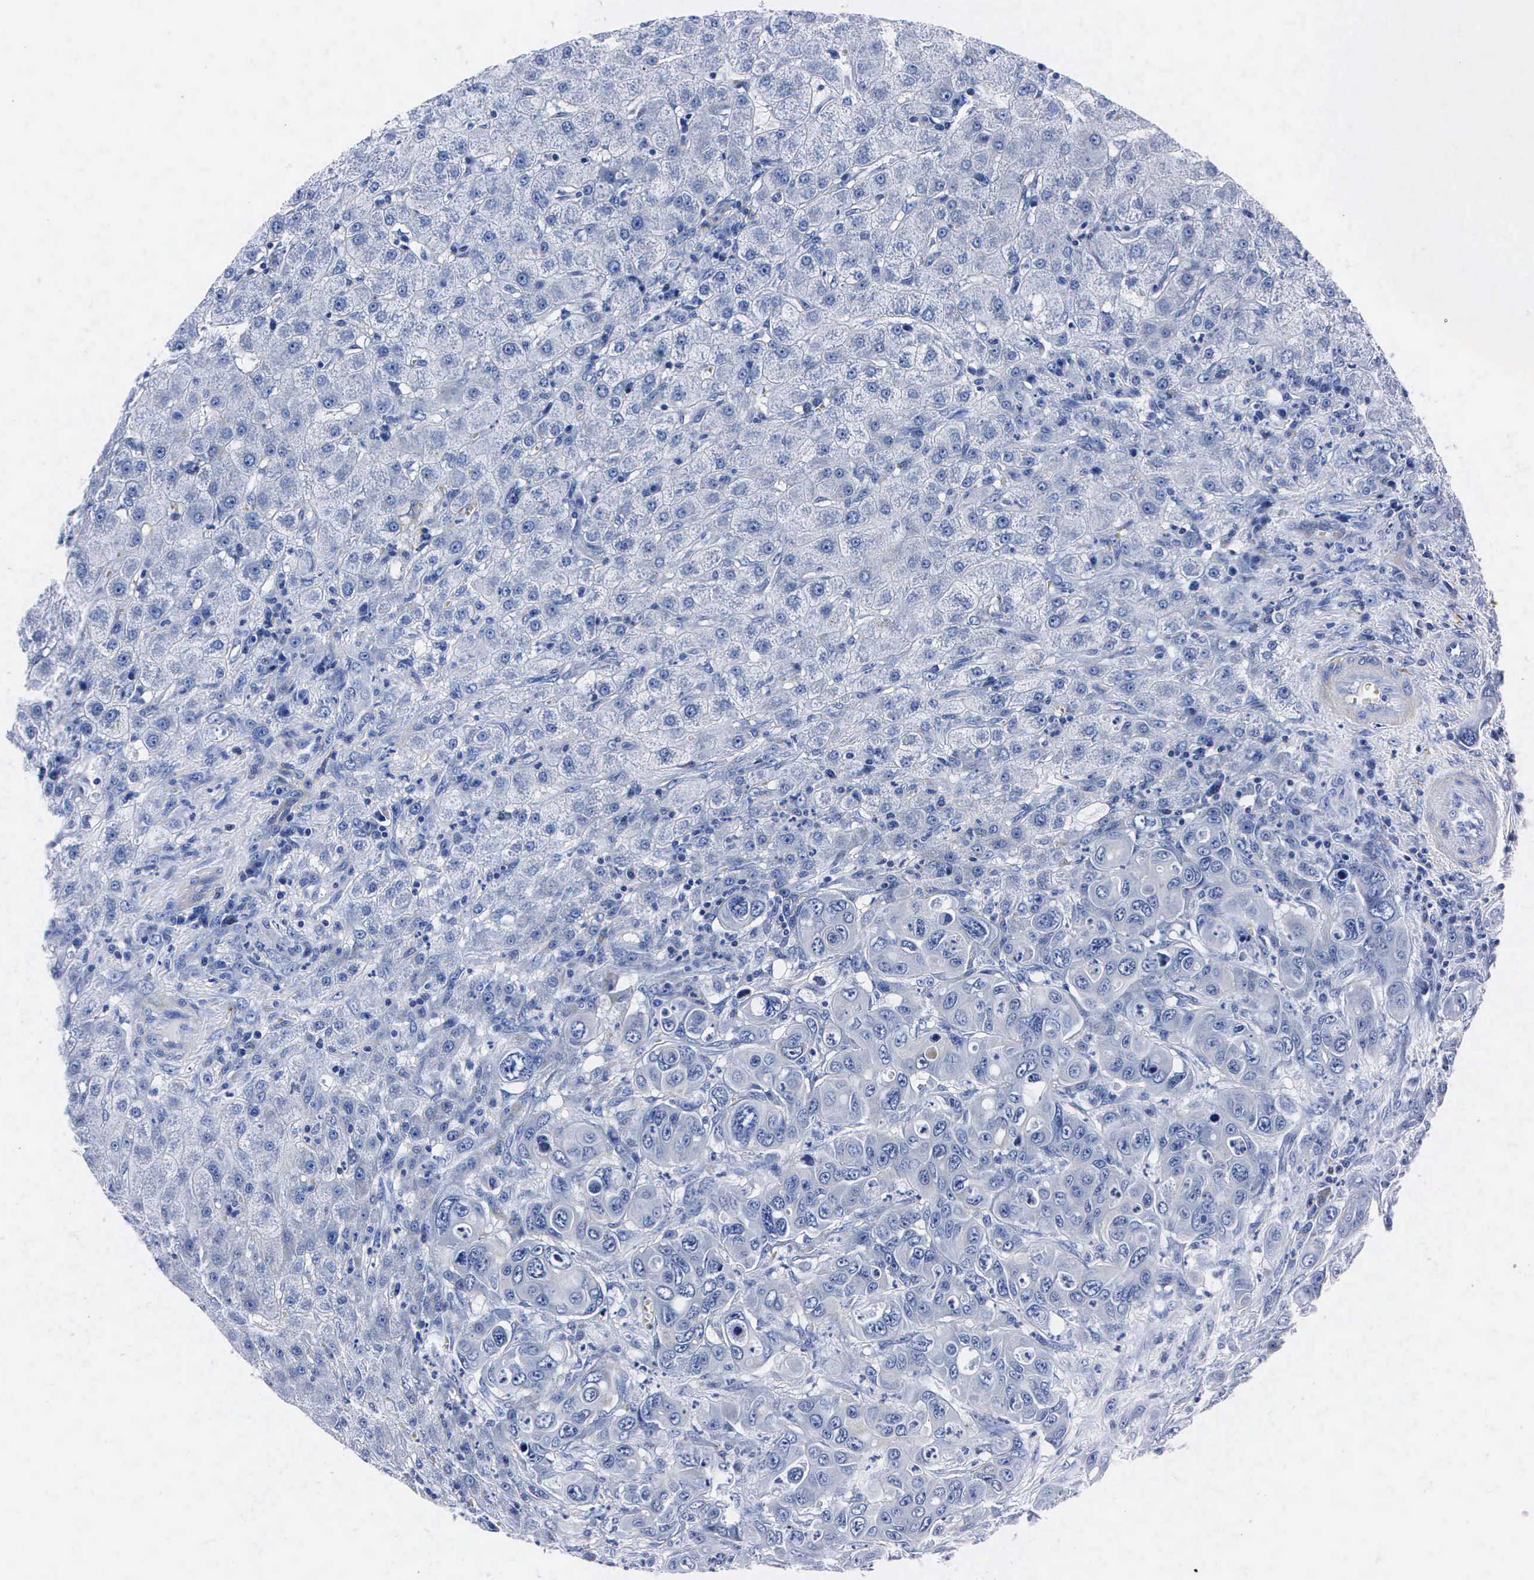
{"staining": {"intensity": "negative", "quantity": "none", "location": "none"}, "tissue": "liver", "cell_type": "Cholangiocytes", "image_type": "normal", "snomed": [{"axis": "morphology", "description": "Normal tissue, NOS"}, {"axis": "topography", "description": "Liver"}], "caption": "Immunohistochemistry (IHC) image of unremarkable liver: liver stained with DAB displays no significant protein staining in cholangiocytes.", "gene": "ENO2", "patient": {"sex": "female", "age": 79}}